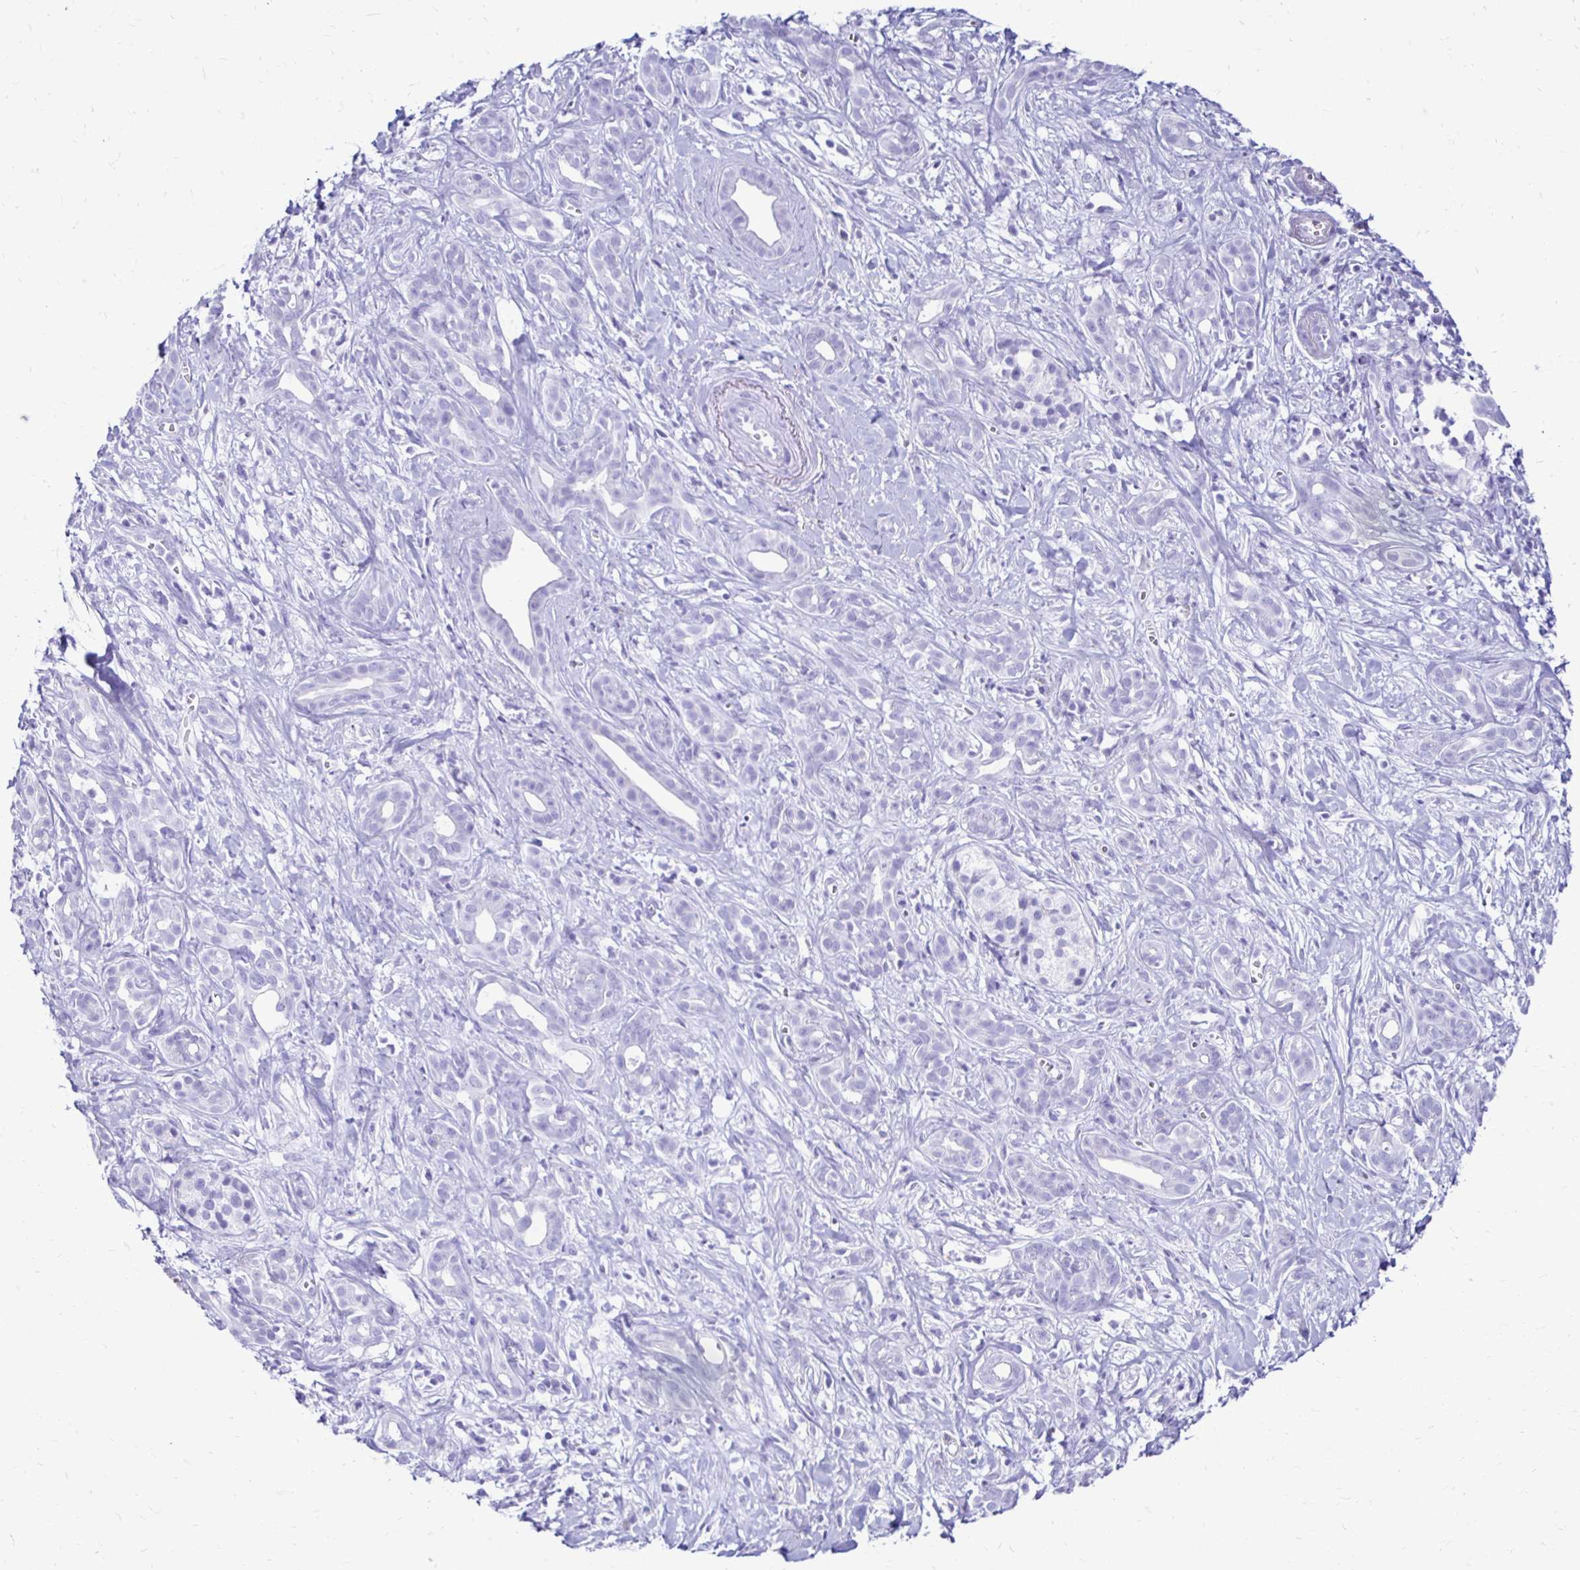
{"staining": {"intensity": "negative", "quantity": "none", "location": "none"}, "tissue": "pancreatic cancer", "cell_type": "Tumor cells", "image_type": "cancer", "snomed": [{"axis": "morphology", "description": "Adenocarcinoma, NOS"}, {"axis": "topography", "description": "Pancreas"}], "caption": "A high-resolution histopathology image shows immunohistochemistry (IHC) staining of pancreatic adenocarcinoma, which displays no significant expression in tumor cells.", "gene": "CST5", "patient": {"sex": "male", "age": 61}}